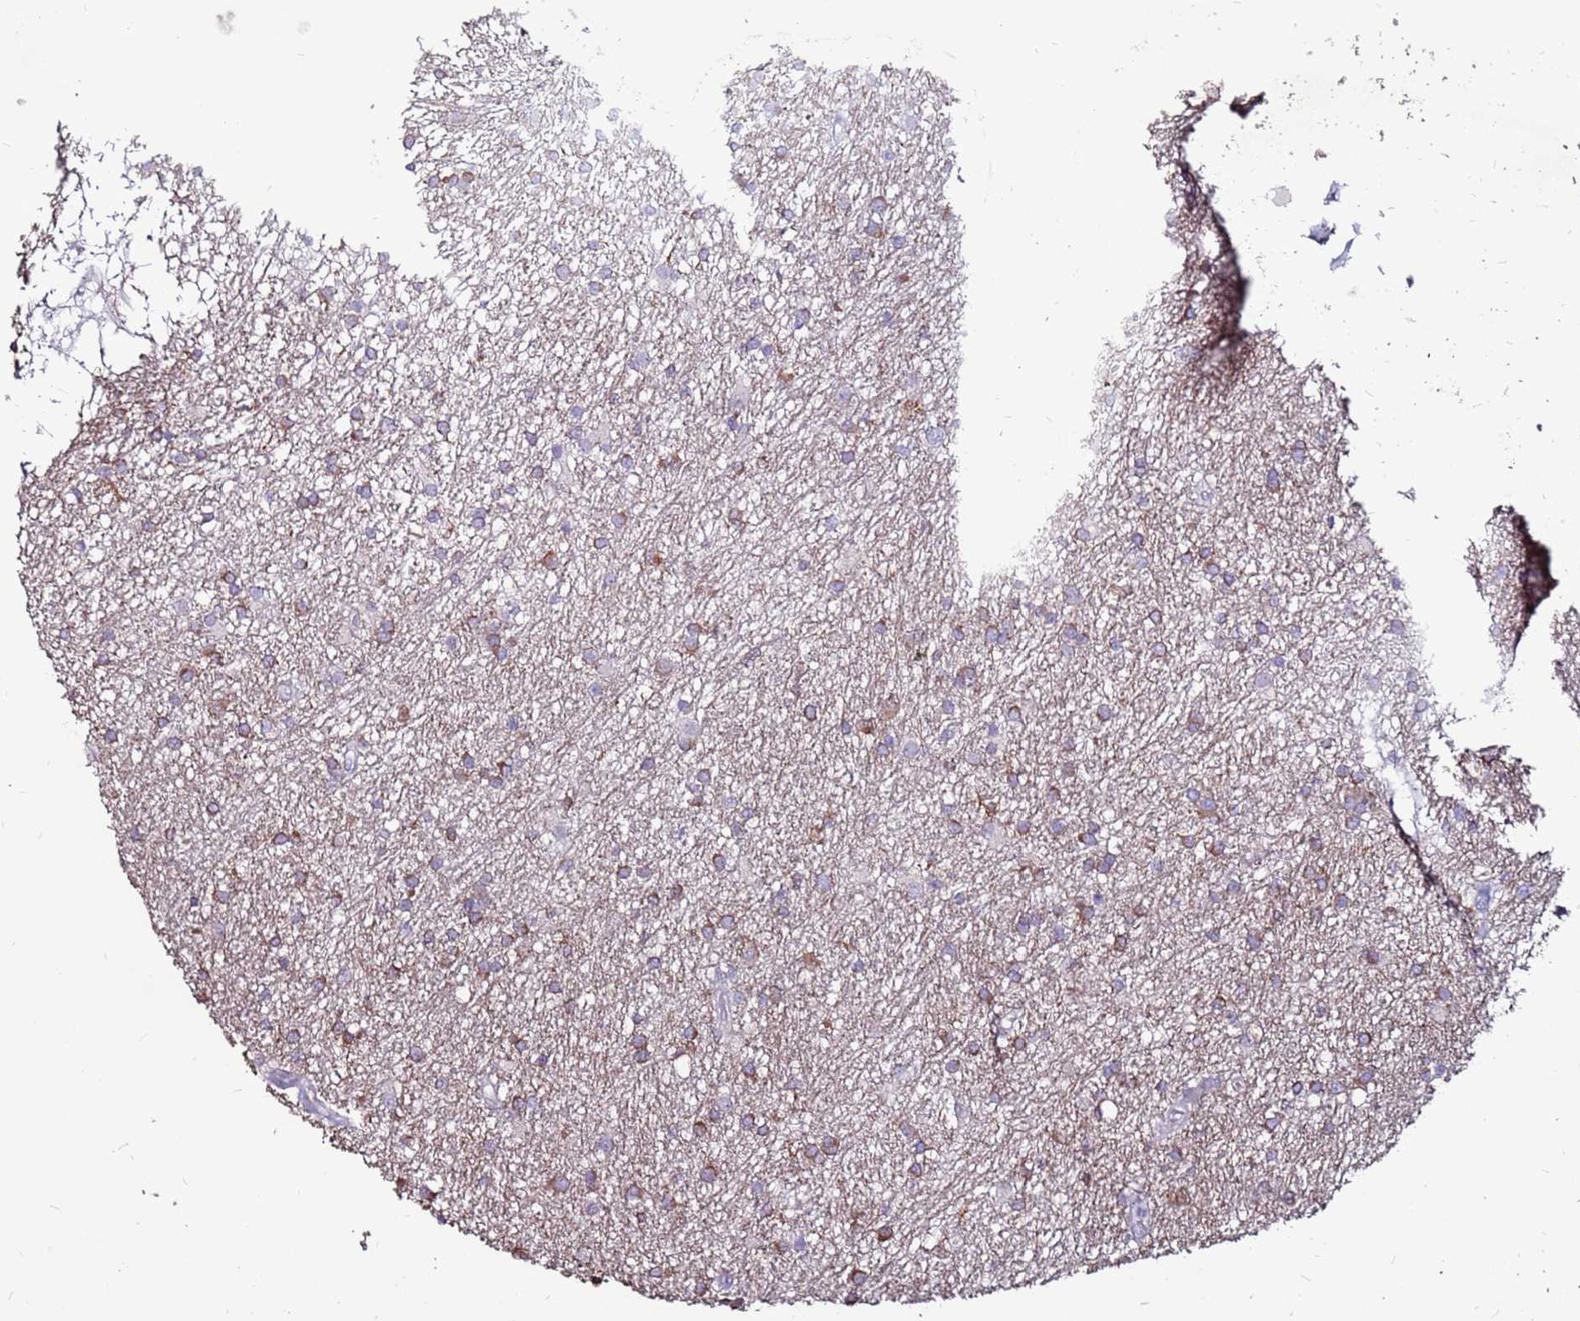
{"staining": {"intensity": "moderate", "quantity": ">75%", "location": "cytoplasmic/membranous"}, "tissue": "glioma", "cell_type": "Tumor cells", "image_type": "cancer", "snomed": [{"axis": "morphology", "description": "Glioma, malignant, High grade"}, {"axis": "topography", "description": "Brain"}], "caption": "Immunohistochemical staining of glioma reveals medium levels of moderate cytoplasmic/membranous protein expression in about >75% of tumor cells.", "gene": "SLC44A3", "patient": {"sex": "male", "age": 77}}